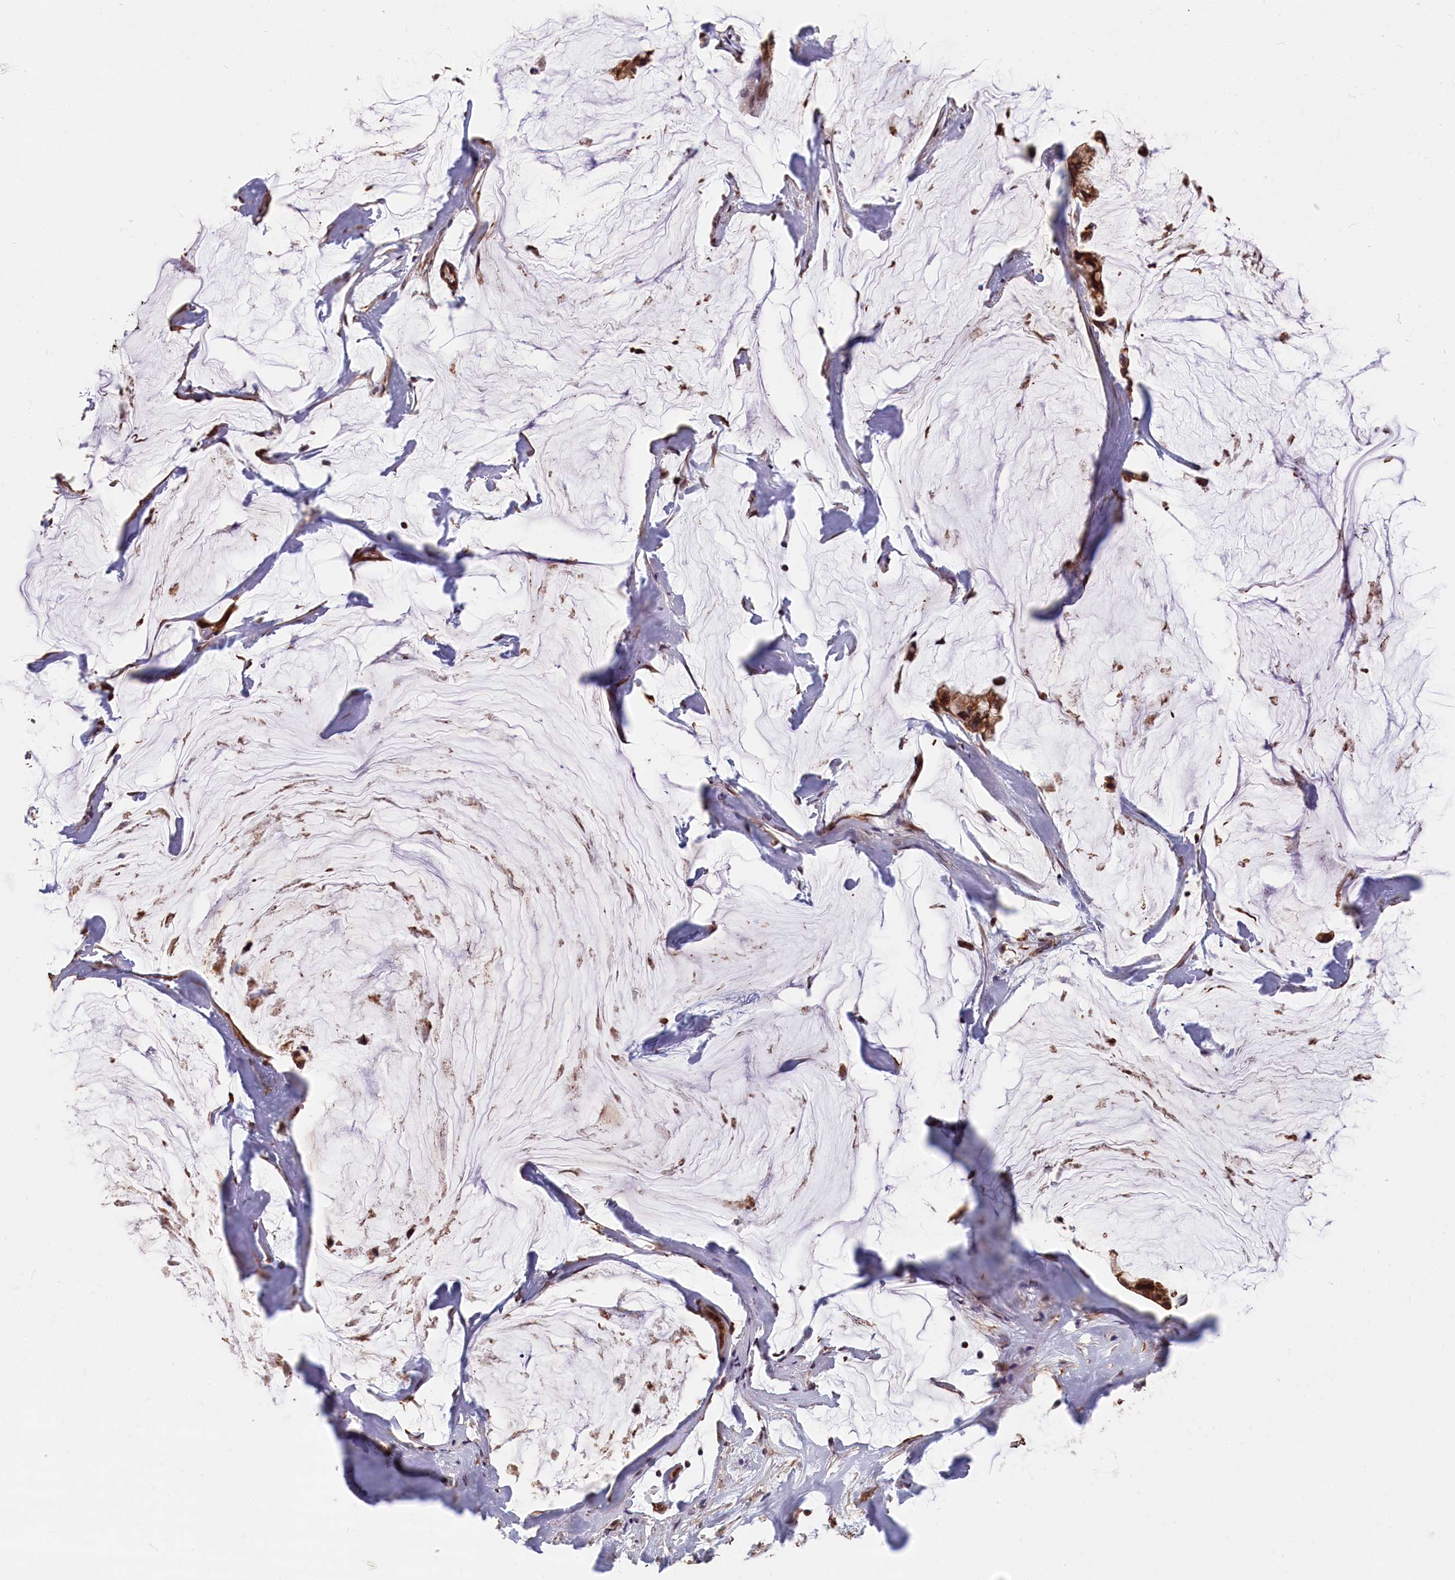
{"staining": {"intensity": "moderate", "quantity": ">75%", "location": "cytoplasmic/membranous,nuclear"}, "tissue": "ovarian cancer", "cell_type": "Tumor cells", "image_type": "cancer", "snomed": [{"axis": "morphology", "description": "Cystadenocarcinoma, mucinous, NOS"}, {"axis": "topography", "description": "Ovary"}], "caption": "There is medium levels of moderate cytoplasmic/membranous and nuclear staining in tumor cells of ovarian cancer, as demonstrated by immunohistochemical staining (brown color).", "gene": "TMEM116", "patient": {"sex": "female", "age": 39}}